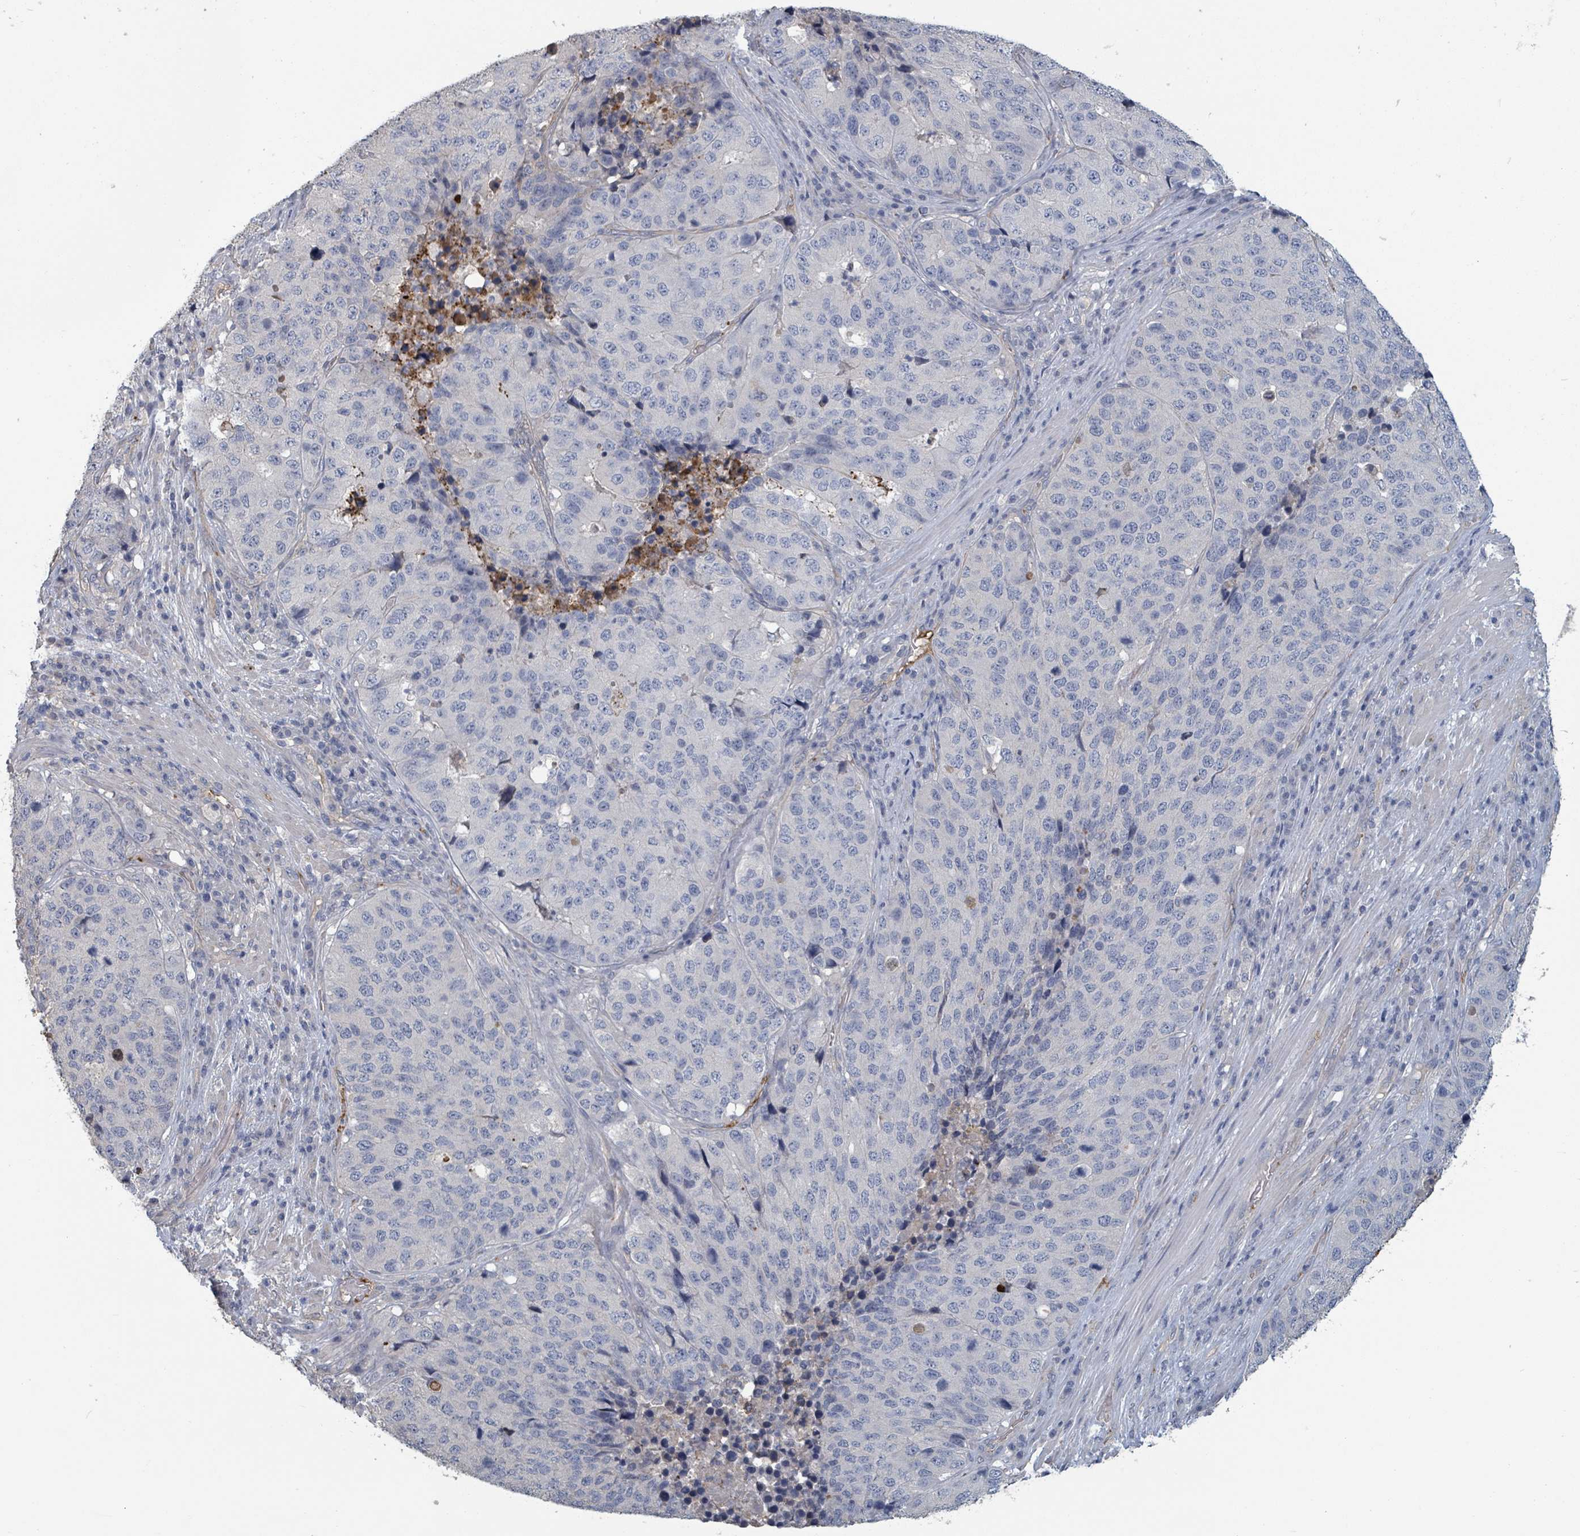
{"staining": {"intensity": "negative", "quantity": "none", "location": "none"}, "tissue": "stomach cancer", "cell_type": "Tumor cells", "image_type": "cancer", "snomed": [{"axis": "morphology", "description": "Adenocarcinoma, NOS"}, {"axis": "topography", "description": "Stomach"}], "caption": "The micrograph shows no staining of tumor cells in stomach adenocarcinoma.", "gene": "PLAUR", "patient": {"sex": "male", "age": 71}}